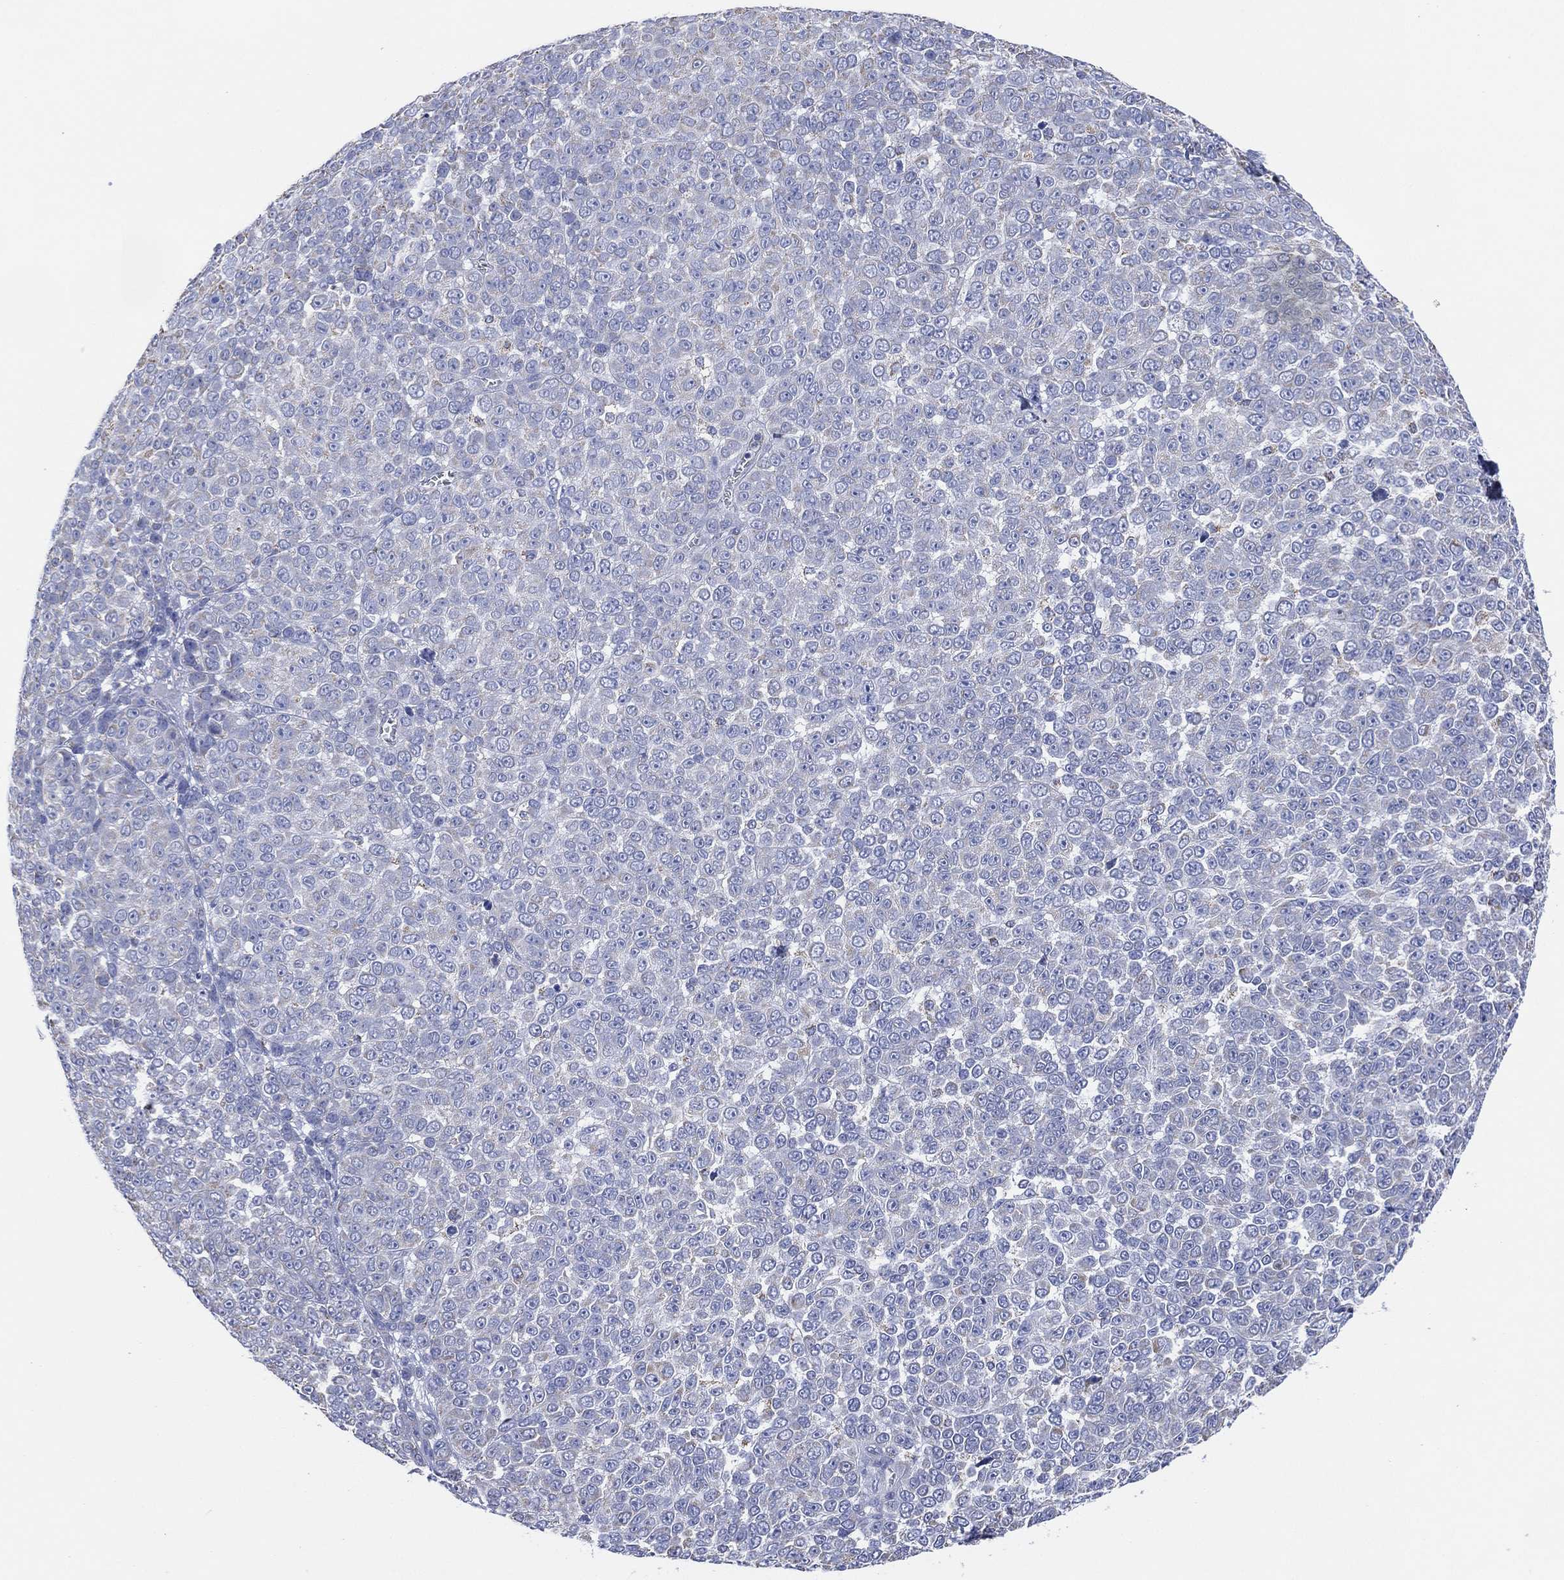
{"staining": {"intensity": "negative", "quantity": "none", "location": "none"}, "tissue": "melanoma", "cell_type": "Tumor cells", "image_type": "cancer", "snomed": [{"axis": "morphology", "description": "Malignant melanoma, NOS"}, {"axis": "topography", "description": "Skin"}], "caption": "This is a histopathology image of IHC staining of malignant melanoma, which shows no expression in tumor cells. (Immunohistochemistry (ihc), brightfield microscopy, high magnification).", "gene": "CFTR", "patient": {"sex": "female", "age": 95}}